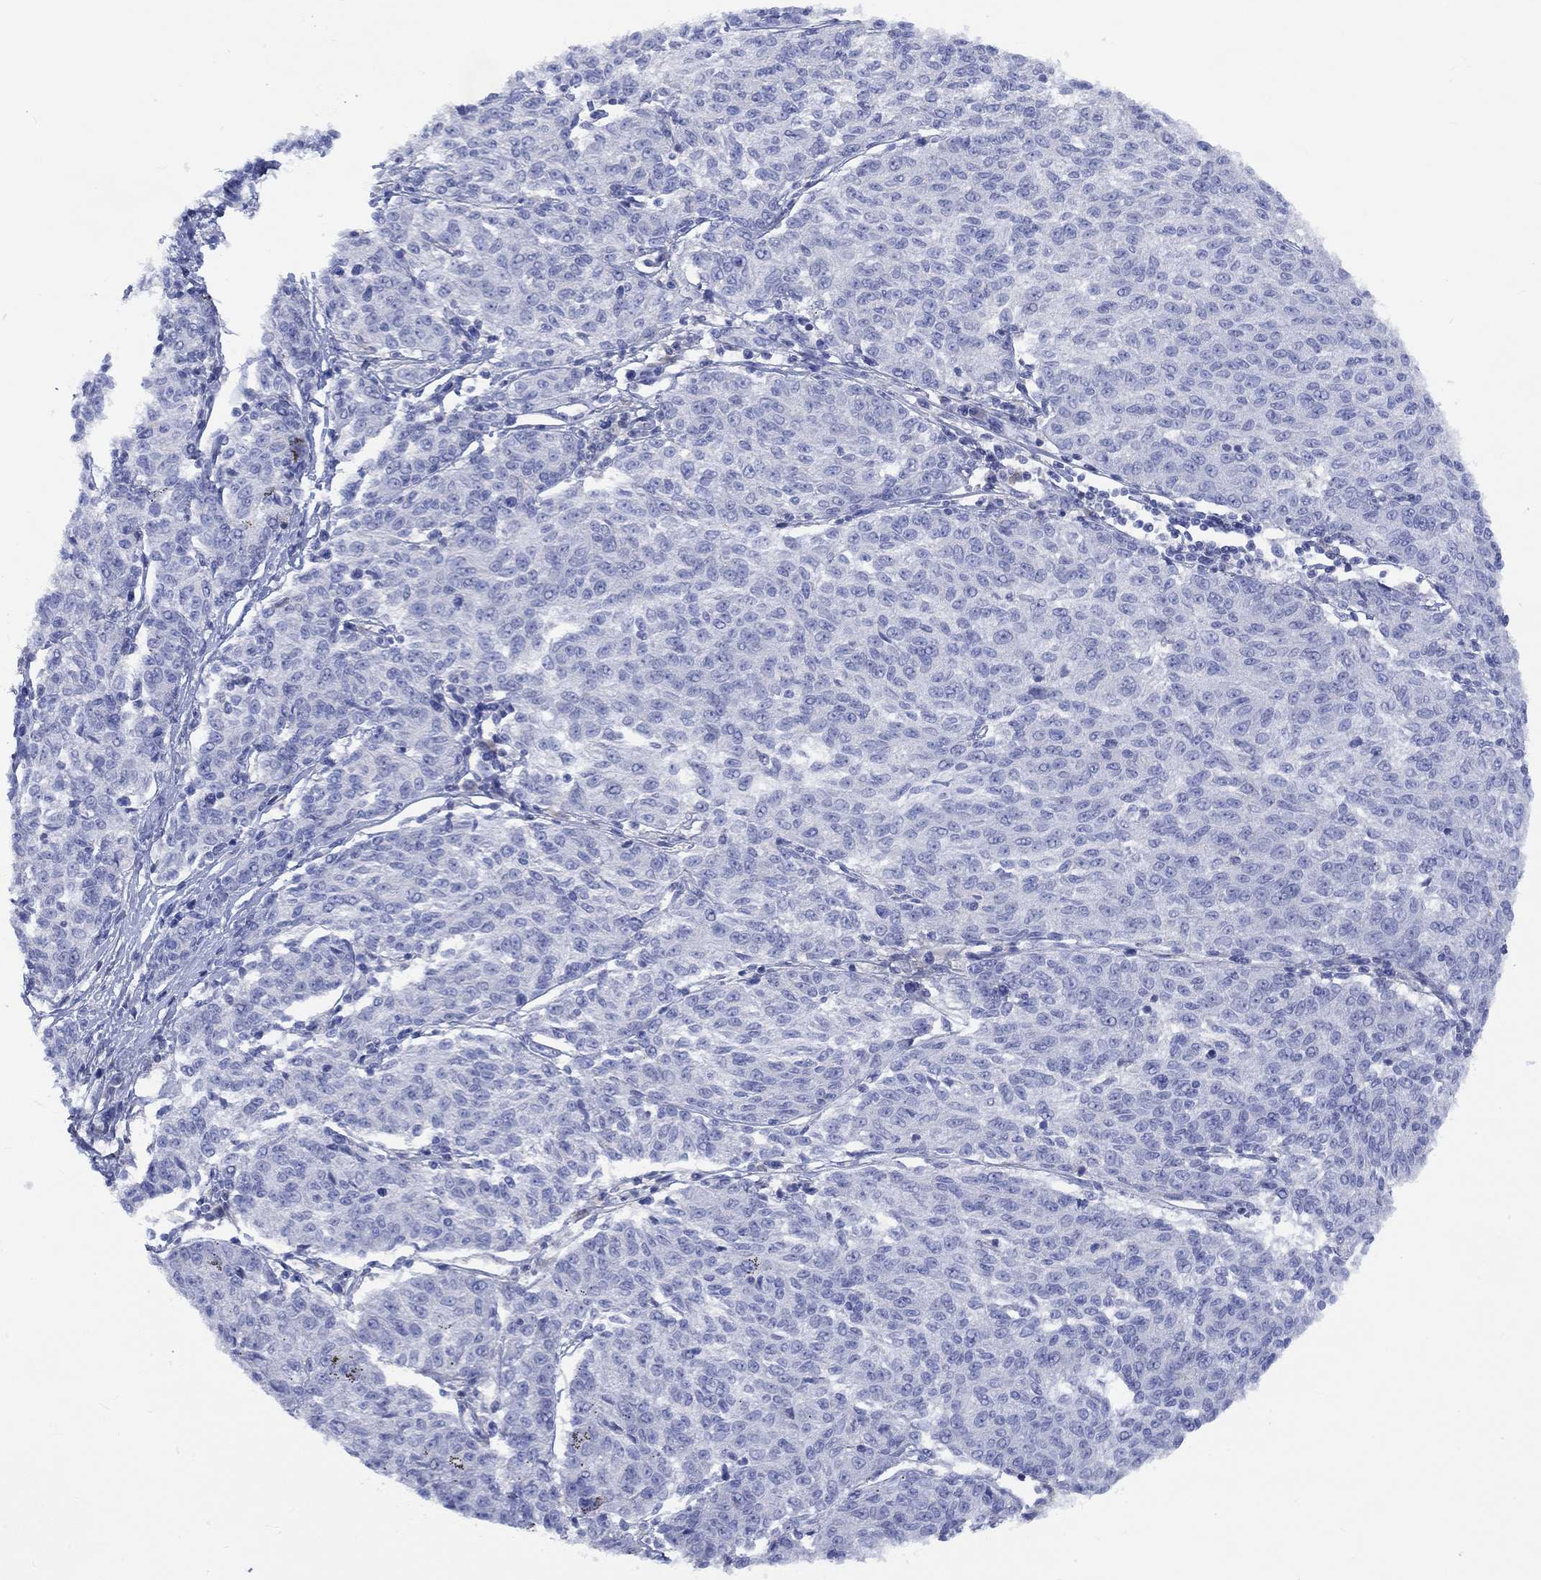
{"staining": {"intensity": "negative", "quantity": "none", "location": "none"}, "tissue": "melanoma", "cell_type": "Tumor cells", "image_type": "cancer", "snomed": [{"axis": "morphology", "description": "Malignant melanoma, NOS"}, {"axis": "topography", "description": "Skin"}], "caption": "Immunohistochemistry (IHC) micrograph of neoplastic tissue: melanoma stained with DAB reveals no significant protein positivity in tumor cells.", "gene": "GCM1", "patient": {"sex": "female", "age": 72}}